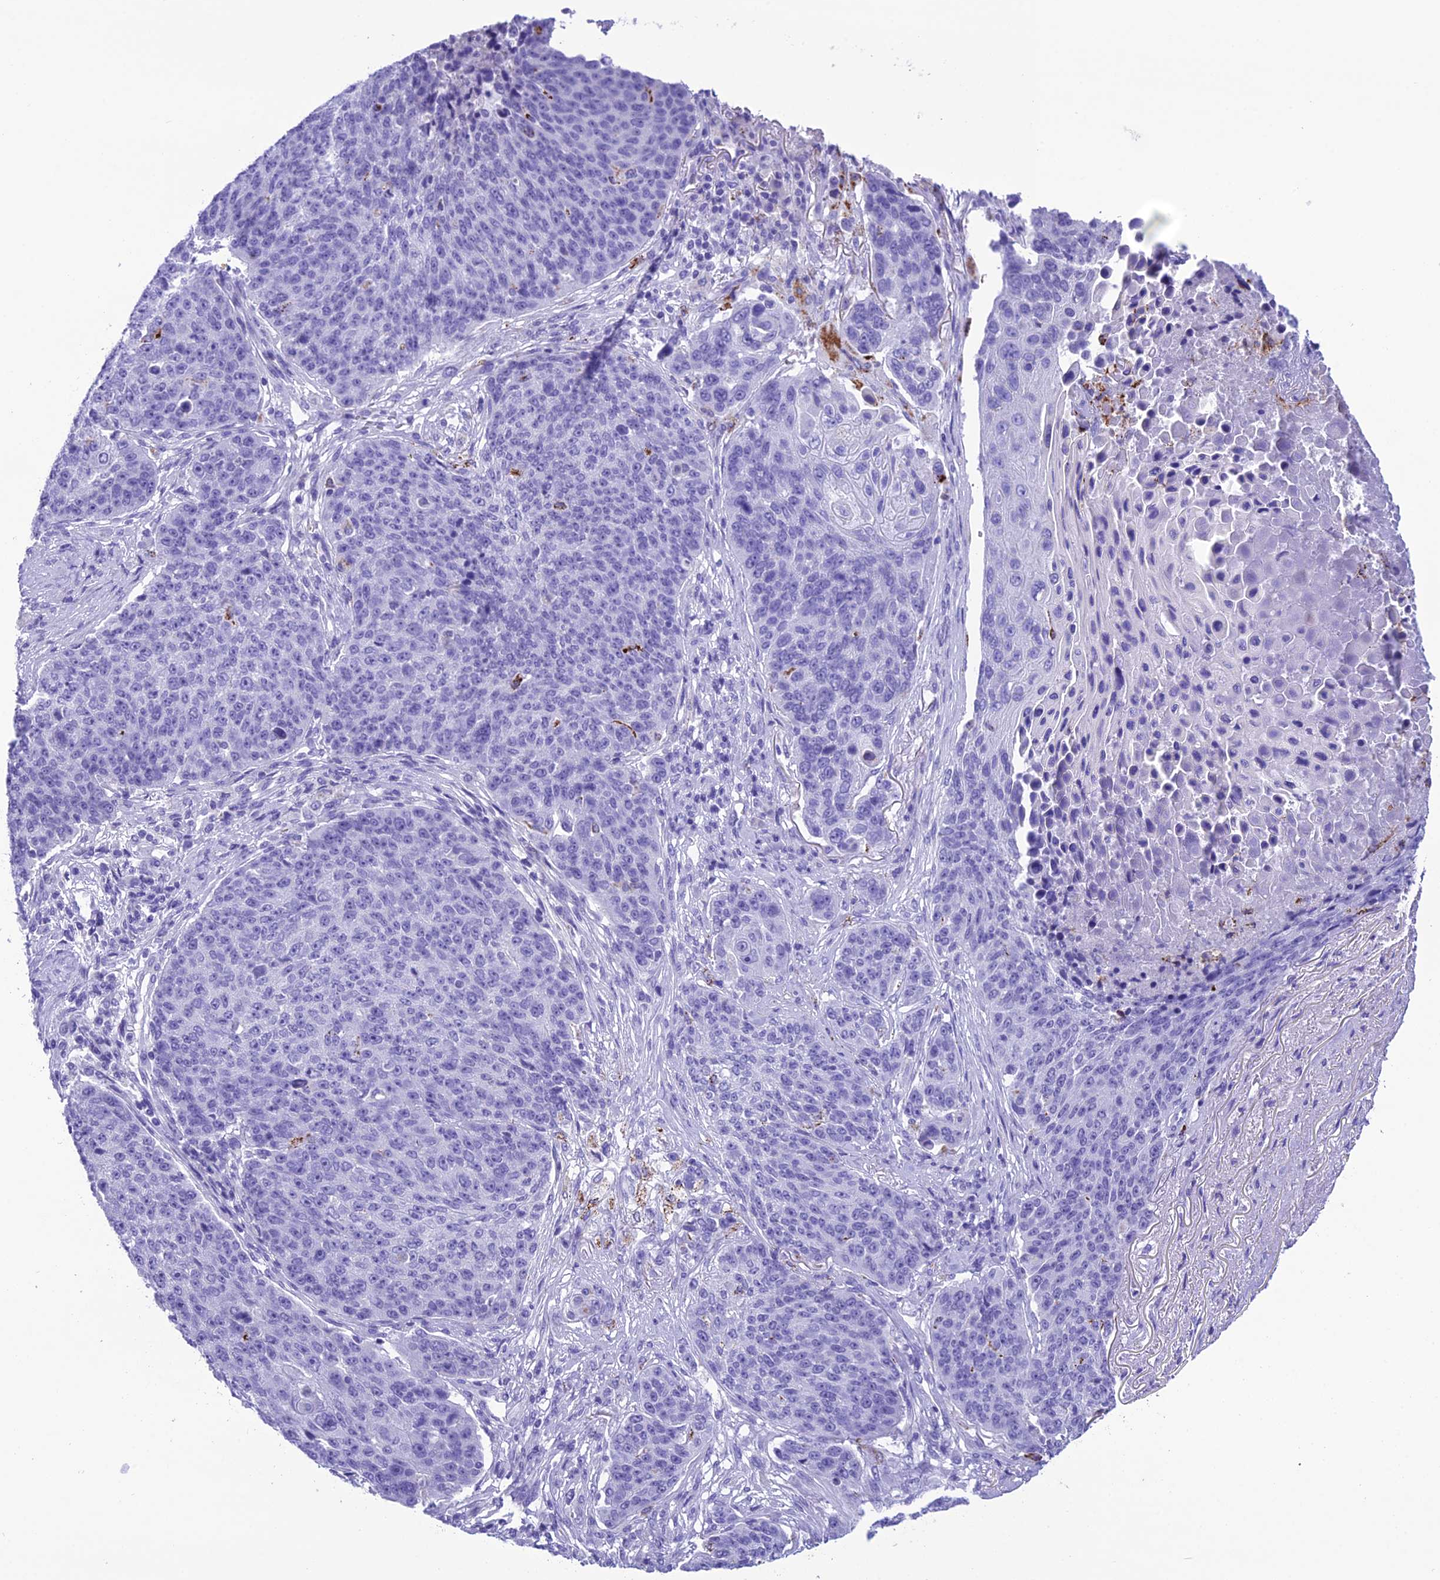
{"staining": {"intensity": "moderate", "quantity": "<25%", "location": "cytoplasmic/membranous"}, "tissue": "lung cancer", "cell_type": "Tumor cells", "image_type": "cancer", "snomed": [{"axis": "morphology", "description": "Normal tissue, NOS"}, {"axis": "morphology", "description": "Squamous cell carcinoma, NOS"}, {"axis": "topography", "description": "Lymph node"}, {"axis": "topography", "description": "Lung"}], "caption": "Lung cancer tissue shows moderate cytoplasmic/membranous staining in about <25% of tumor cells, visualized by immunohistochemistry.", "gene": "TRAM1L1", "patient": {"sex": "male", "age": 66}}